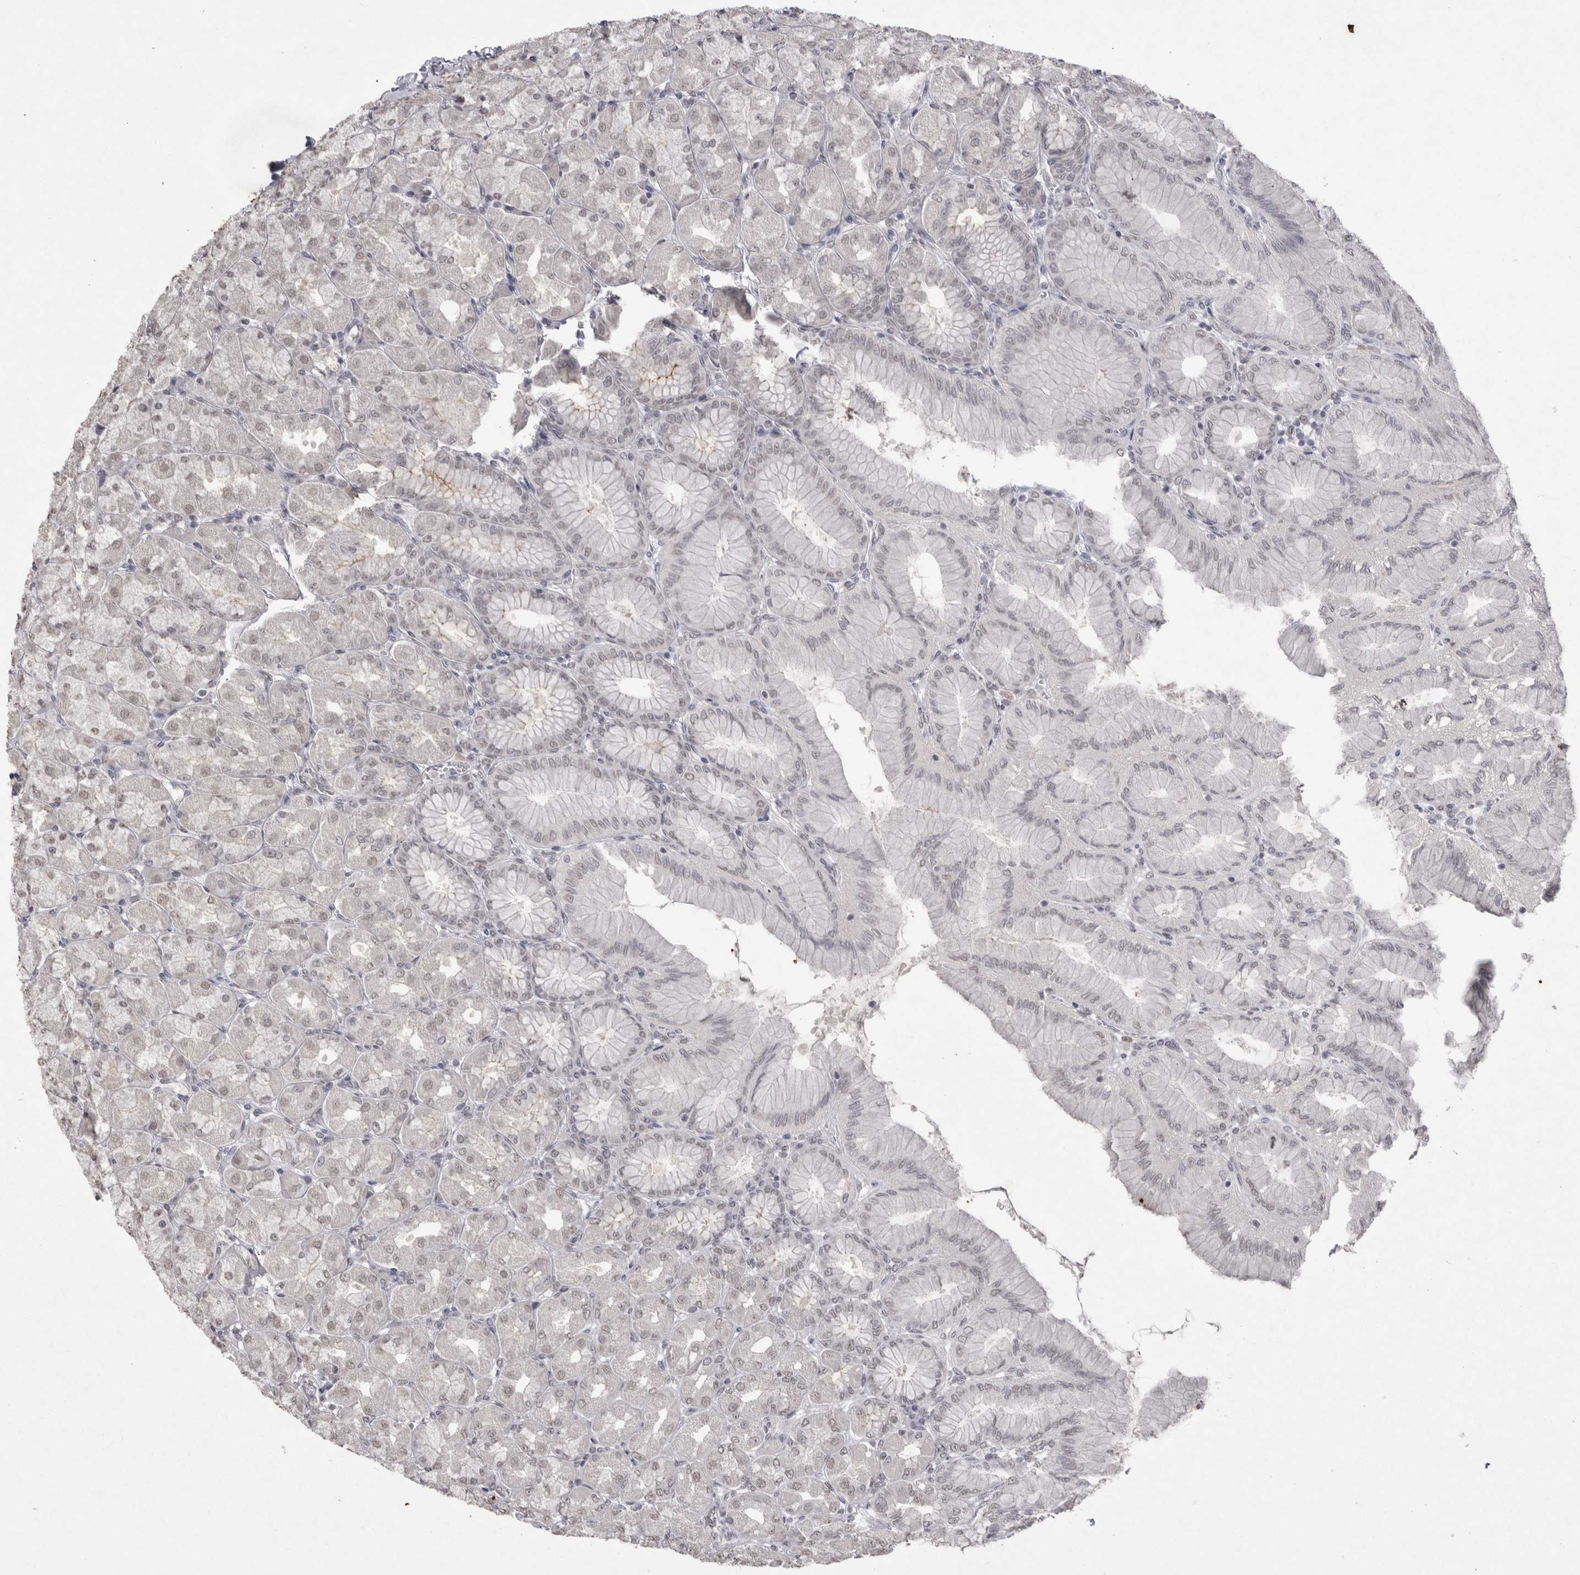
{"staining": {"intensity": "strong", "quantity": "<25%", "location": "cytoplasmic/membranous,nuclear"}, "tissue": "stomach", "cell_type": "Glandular cells", "image_type": "normal", "snomed": [{"axis": "morphology", "description": "Normal tissue, NOS"}, {"axis": "topography", "description": "Stomach, upper"}], "caption": "High-power microscopy captured an IHC image of normal stomach, revealing strong cytoplasmic/membranous,nuclear expression in about <25% of glandular cells. (DAB IHC with brightfield microscopy, high magnification).", "gene": "DDX4", "patient": {"sex": "female", "age": 56}}